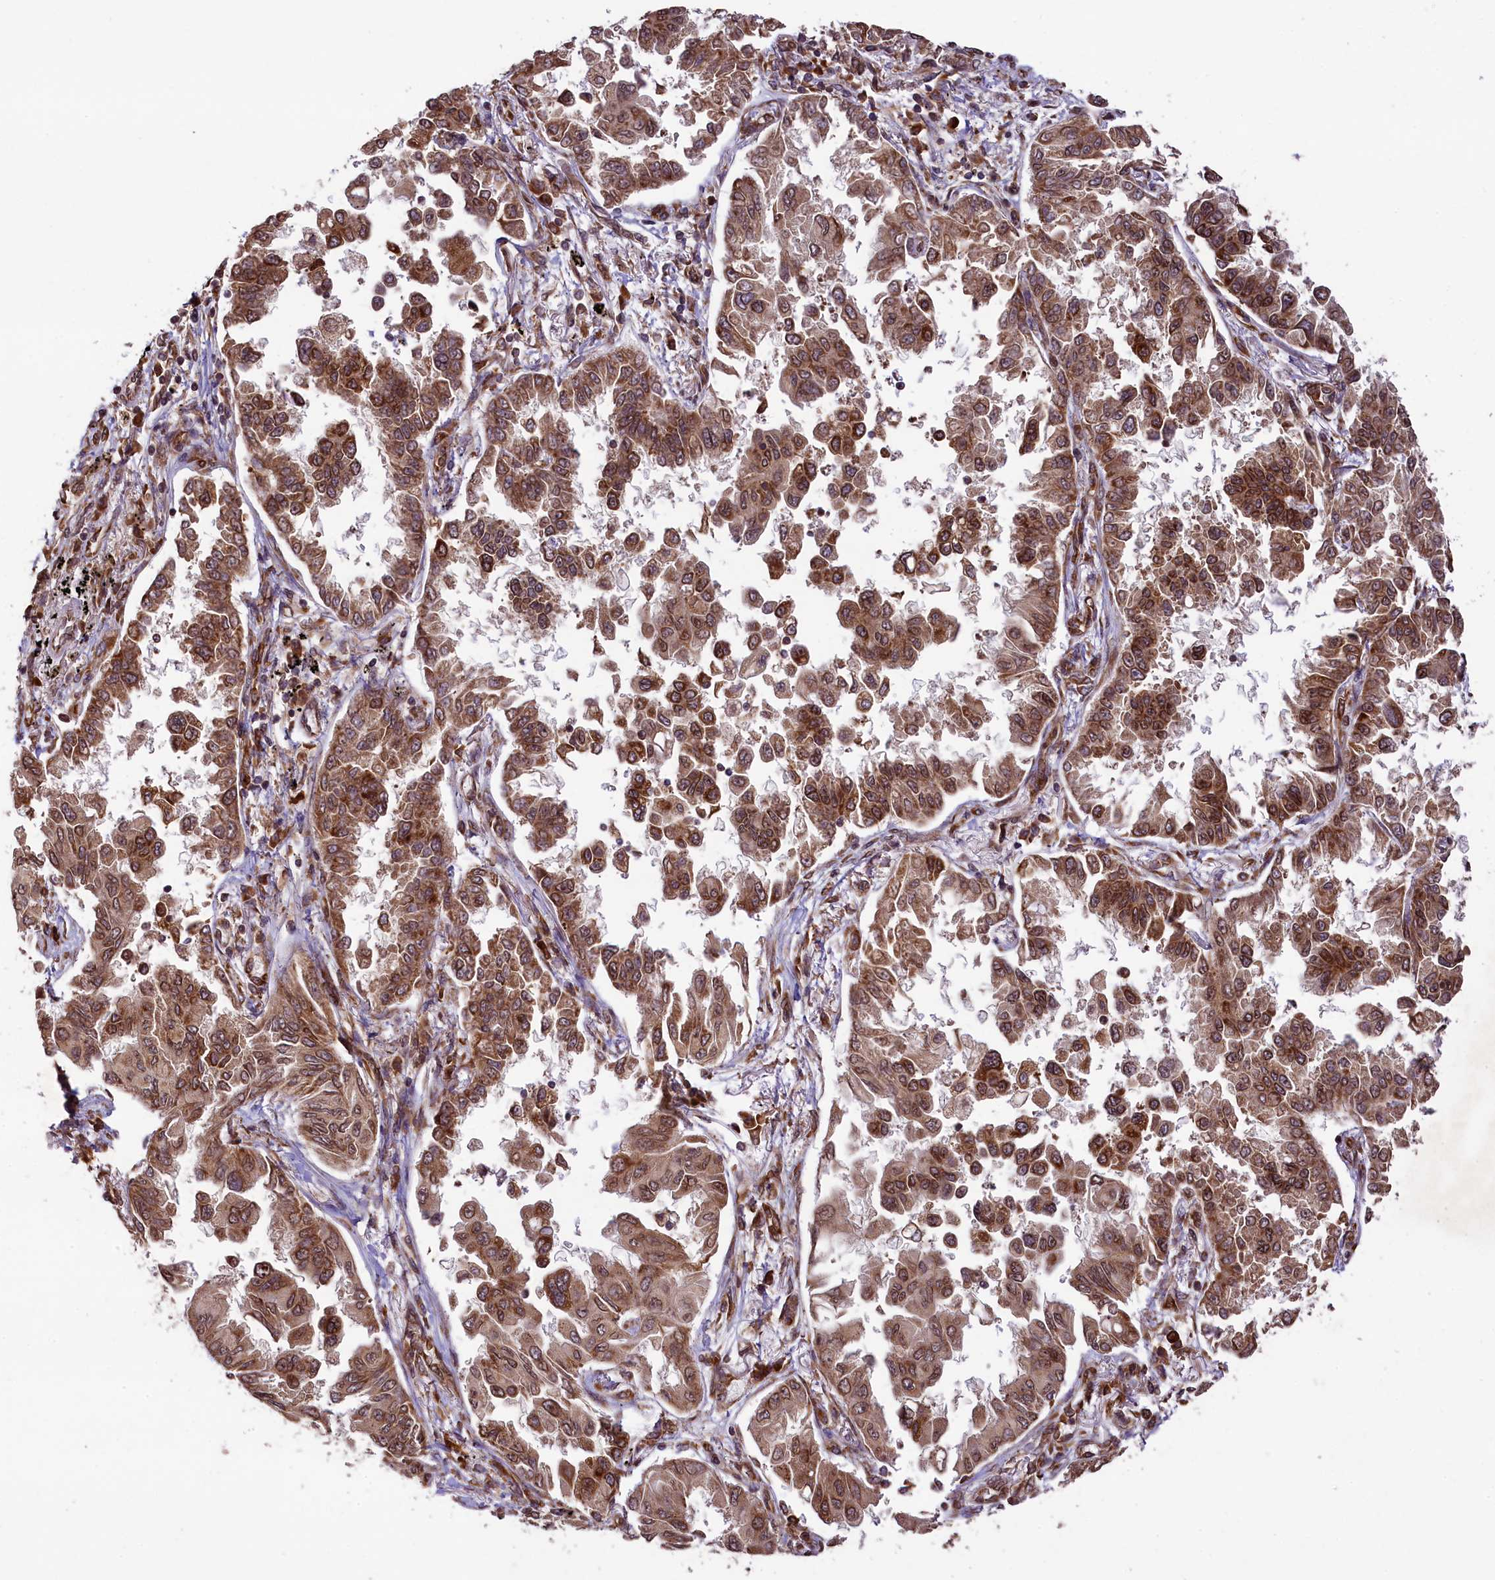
{"staining": {"intensity": "strong", "quantity": ">75%", "location": "cytoplasmic/membranous"}, "tissue": "lung cancer", "cell_type": "Tumor cells", "image_type": "cancer", "snomed": [{"axis": "morphology", "description": "Adenocarcinoma, NOS"}, {"axis": "topography", "description": "Lung"}], "caption": "A brown stain highlights strong cytoplasmic/membranous staining of a protein in lung cancer (adenocarcinoma) tumor cells. (IHC, brightfield microscopy, high magnification).", "gene": "LARP4", "patient": {"sex": "female", "age": 67}}